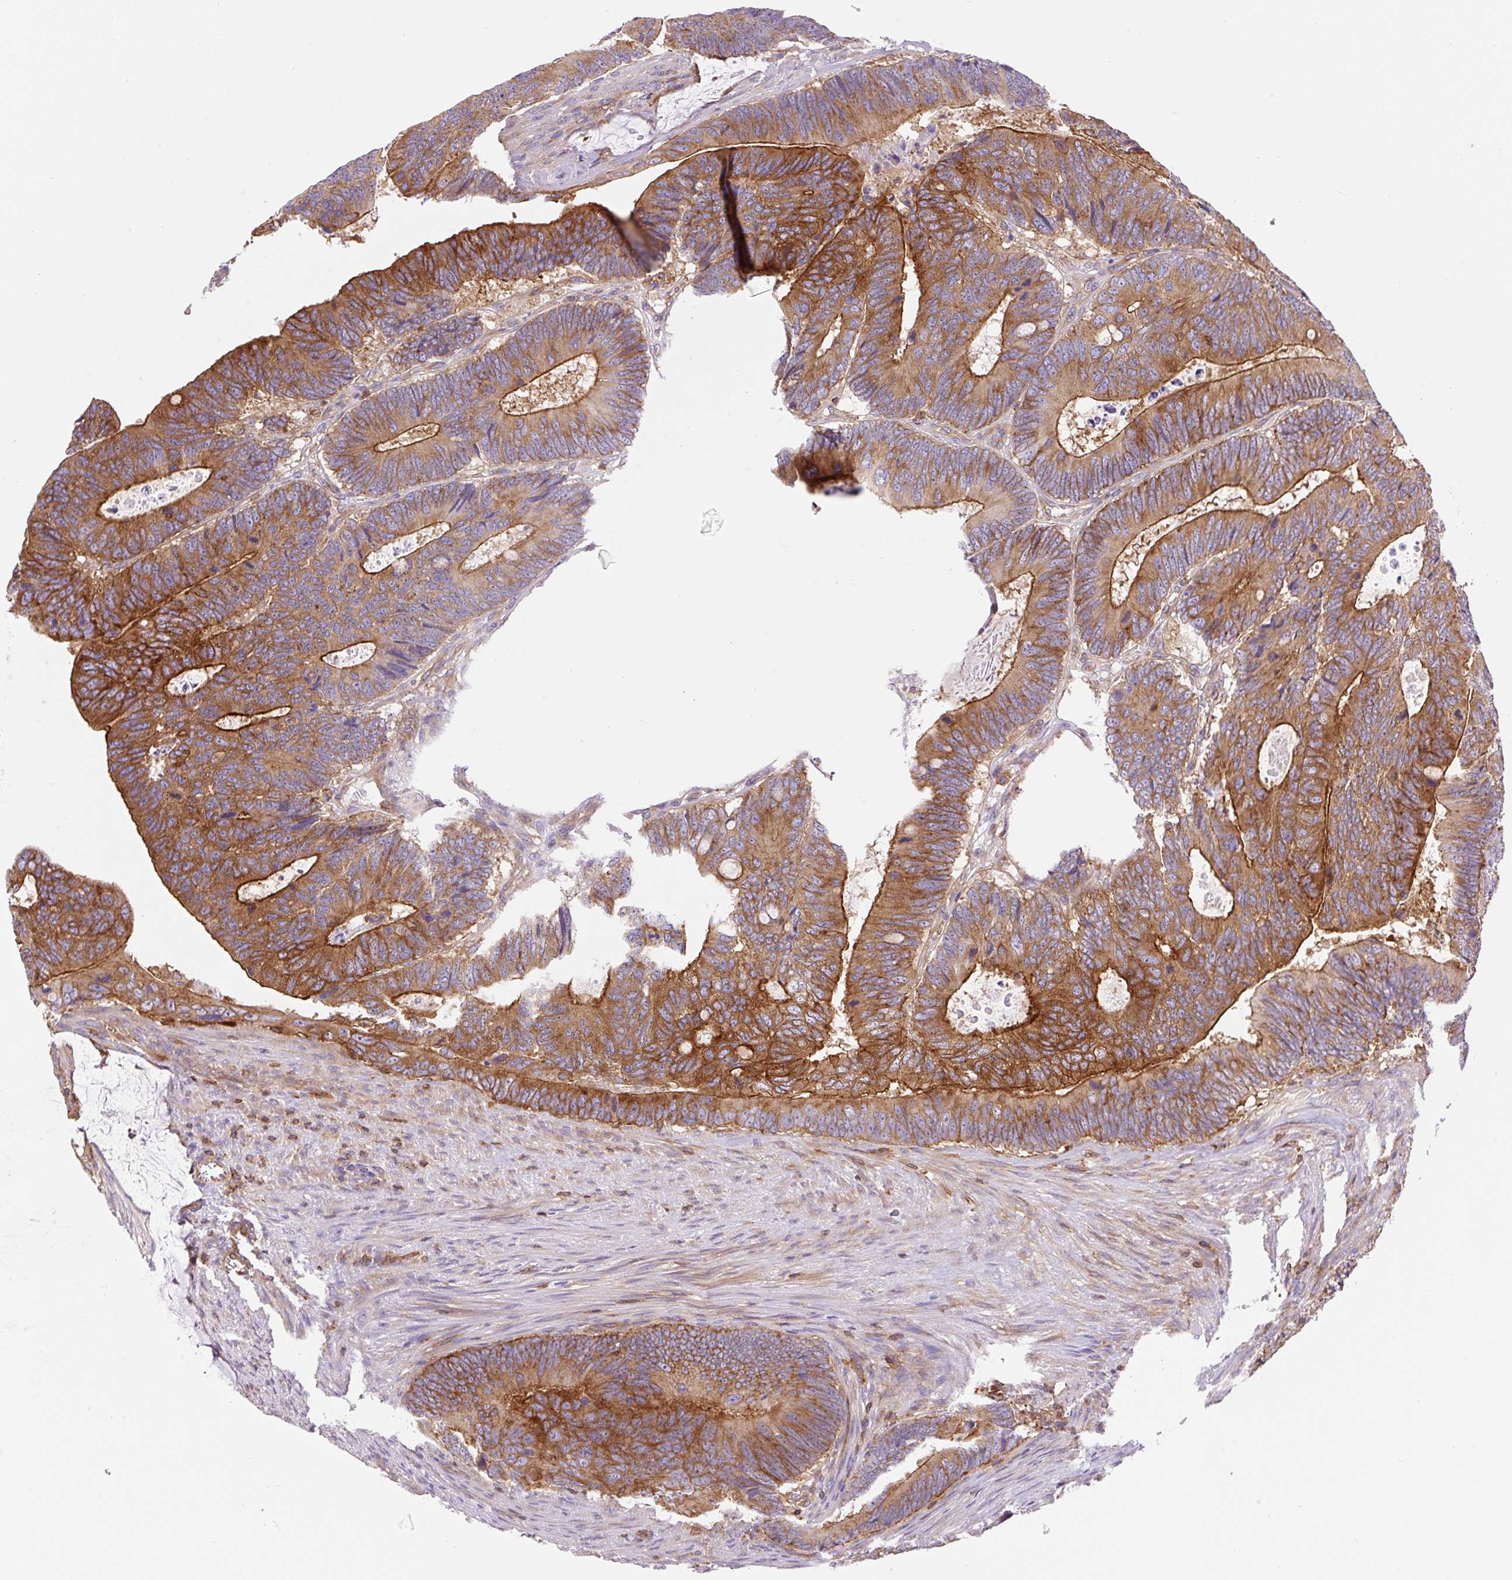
{"staining": {"intensity": "strong", "quantity": ">75%", "location": "cytoplasmic/membranous"}, "tissue": "colorectal cancer", "cell_type": "Tumor cells", "image_type": "cancer", "snomed": [{"axis": "morphology", "description": "Adenocarcinoma, NOS"}, {"axis": "topography", "description": "Colon"}], "caption": "Immunohistochemical staining of colorectal cancer (adenocarcinoma) demonstrates high levels of strong cytoplasmic/membranous positivity in approximately >75% of tumor cells. (Stains: DAB in brown, nuclei in blue, Microscopy: brightfield microscopy at high magnification).", "gene": "DNM2", "patient": {"sex": "male", "age": 62}}